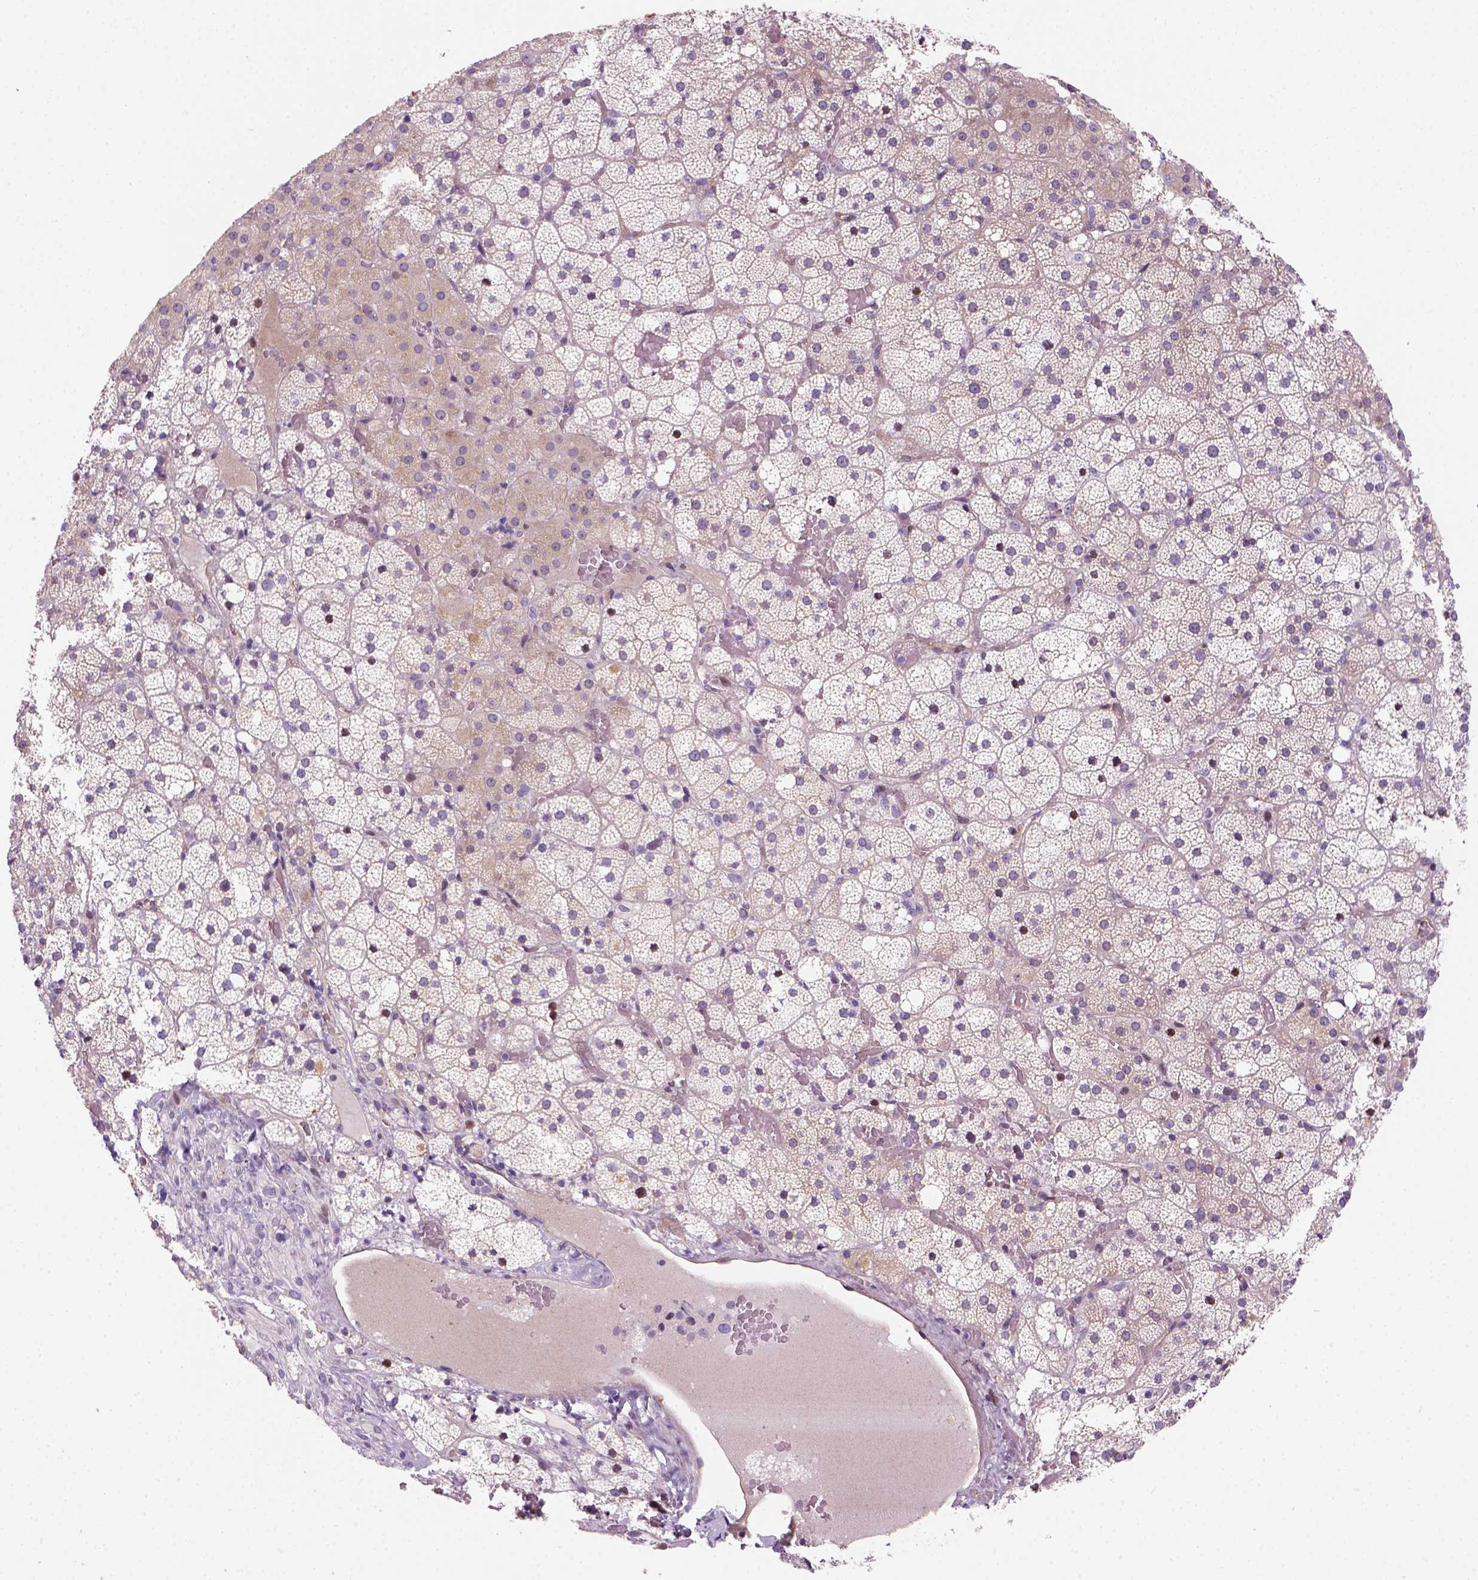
{"staining": {"intensity": "weak", "quantity": "<25%", "location": "cytoplasmic/membranous"}, "tissue": "adrenal gland", "cell_type": "Glandular cells", "image_type": "normal", "snomed": [{"axis": "morphology", "description": "Normal tissue, NOS"}, {"axis": "topography", "description": "Adrenal gland"}], "caption": "Human adrenal gland stained for a protein using immunohistochemistry (IHC) reveals no staining in glandular cells.", "gene": "VSTM5", "patient": {"sex": "male", "age": 53}}